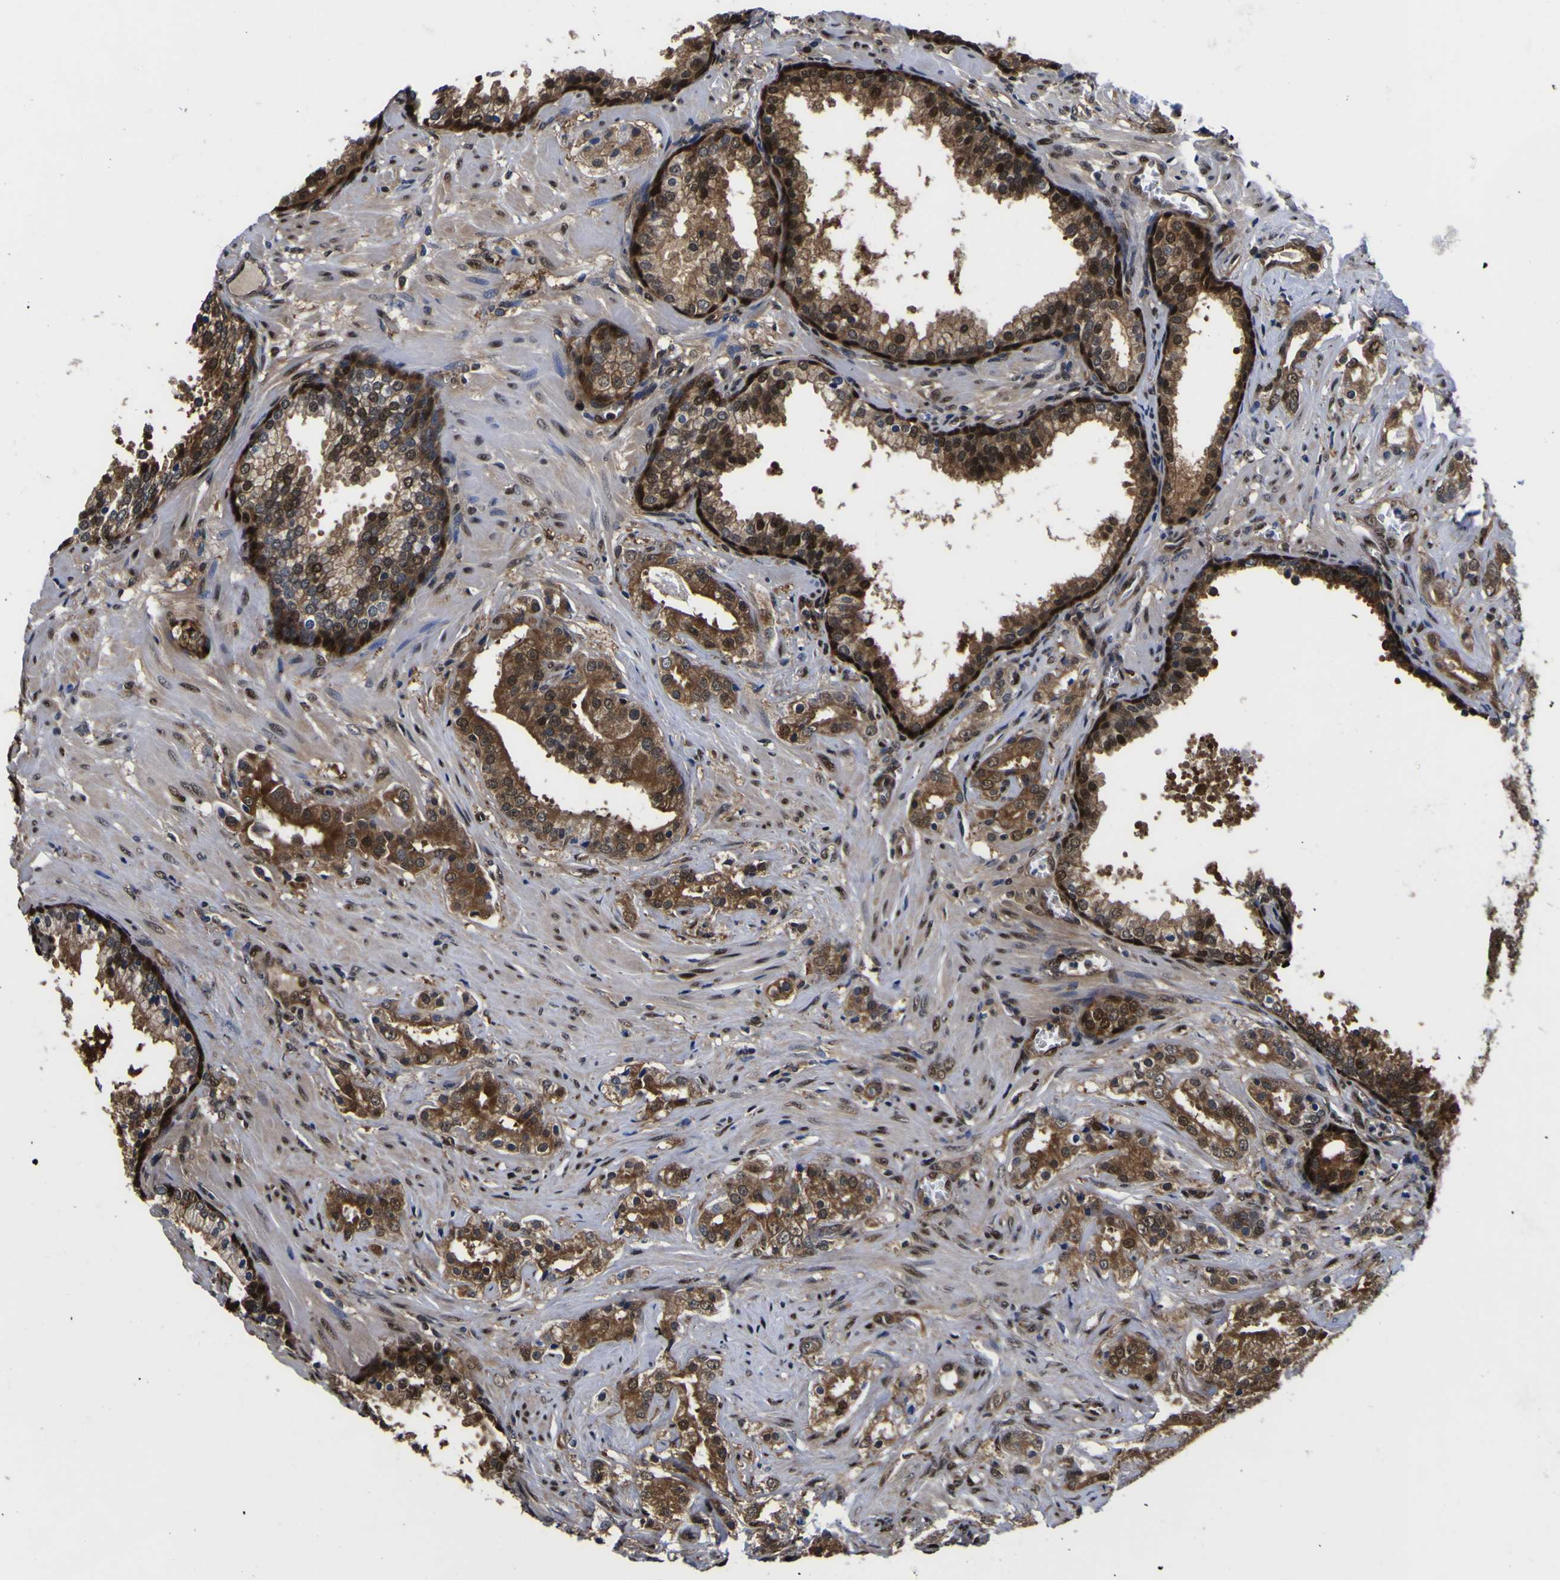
{"staining": {"intensity": "strong", "quantity": ">75%", "location": "cytoplasmic/membranous,nuclear"}, "tissue": "prostate cancer", "cell_type": "Tumor cells", "image_type": "cancer", "snomed": [{"axis": "morphology", "description": "Adenocarcinoma, Low grade"}, {"axis": "topography", "description": "Prostate"}], "caption": "High-magnification brightfield microscopy of prostate cancer stained with DAB (3,3'-diaminobenzidine) (brown) and counterstained with hematoxylin (blue). tumor cells exhibit strong cytoplasmic/membranous and nuclear staining is appreciated in approximately>75% of cells.", "gene": "FAM110B", "patient": {"sex": "male", "age": 59}}